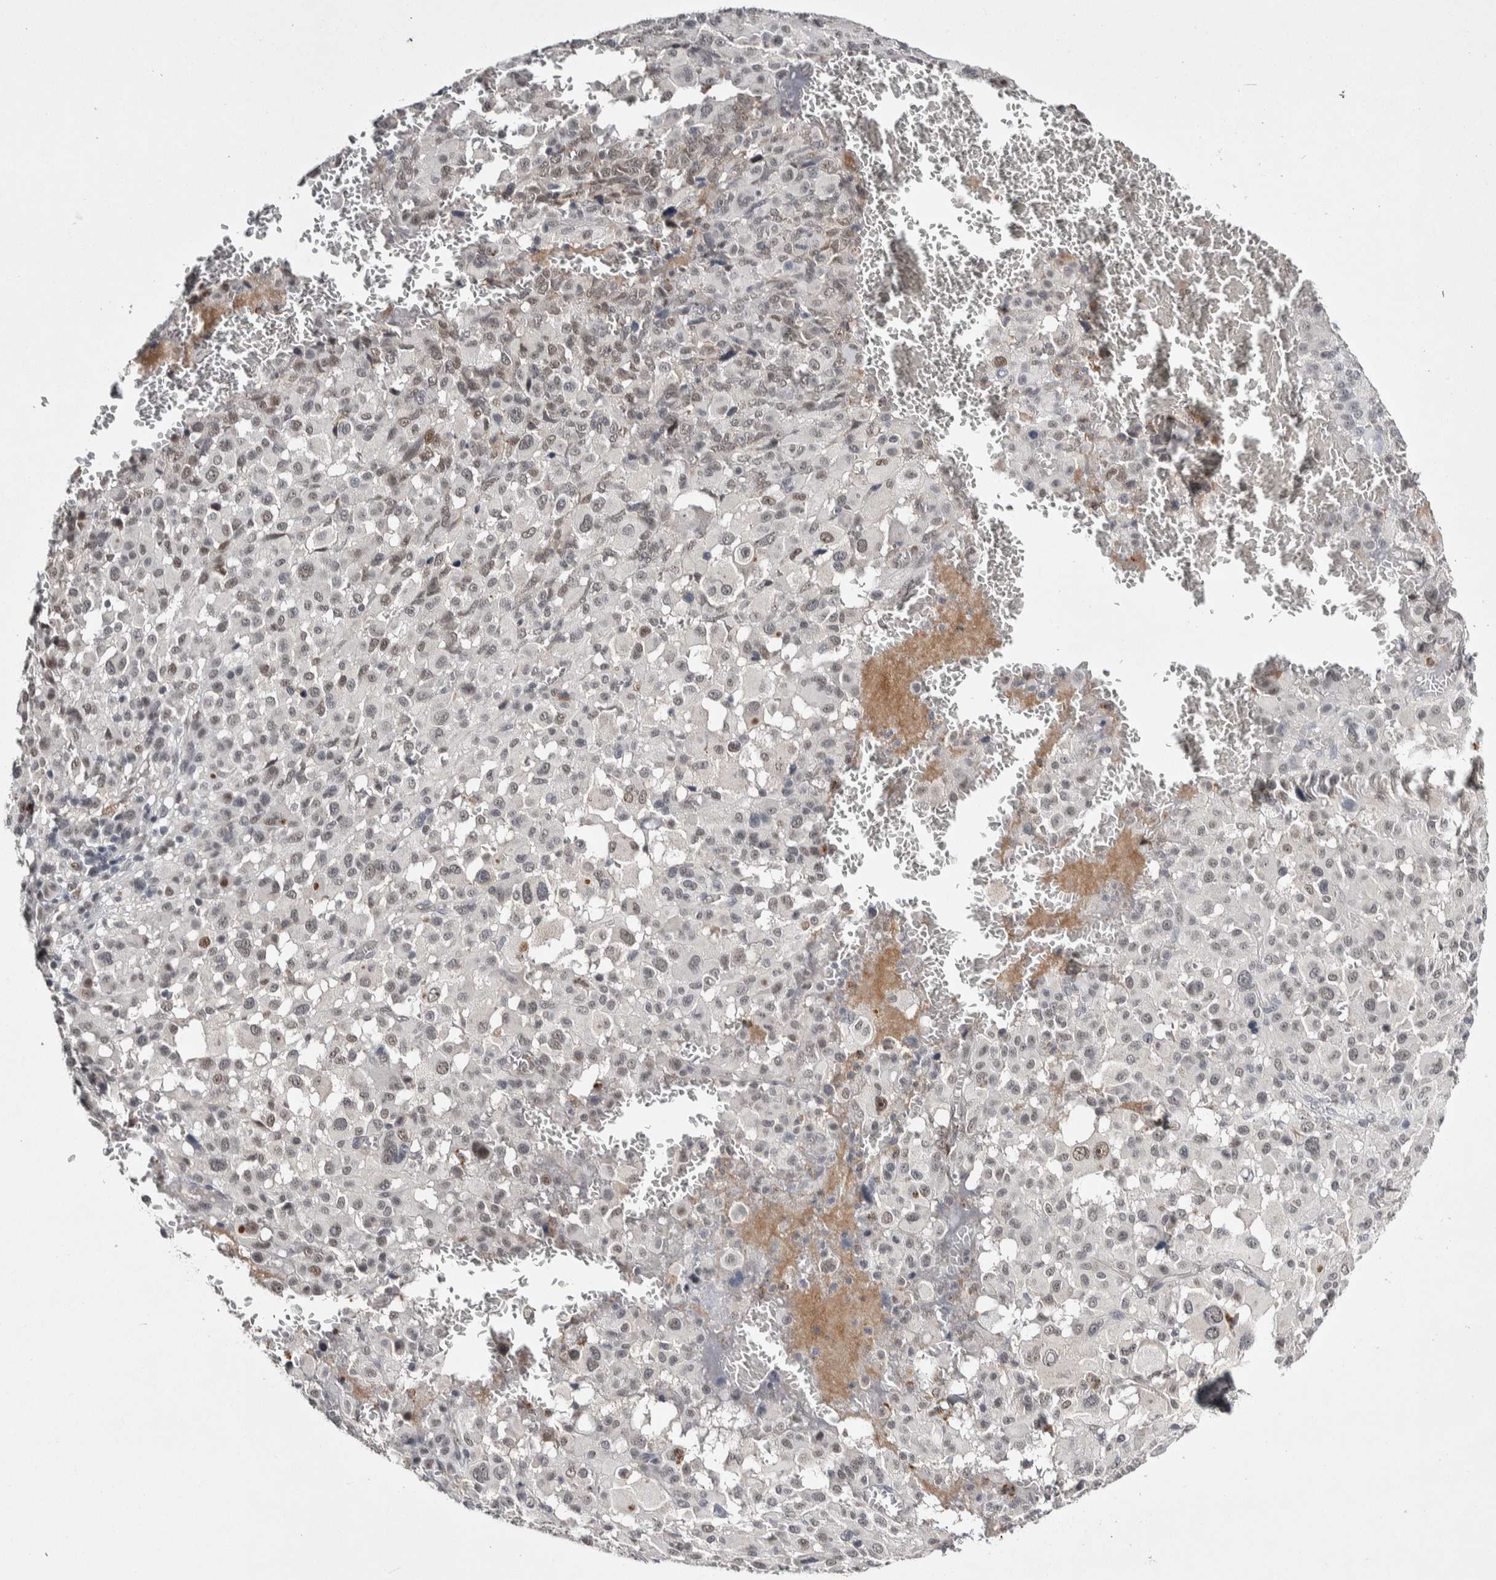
{"staining": {"intensity": "weak", "quantity": ">75%", "location": "nuclear"}, "tissue": "melanoma", "cell_type": "Tumor cells", "image_type": "cancer", "snomed": [{"axis": "morphology", "description": "Malignant melanoma, Metastatic site"}, {"axis": "topography", "description": "Skin"}], "caption": "Melanoma stained with a protein marker displays weak staining in tumor cells.", "gene": "ASPN", "patient": {"sex": "female", "age": 74}}